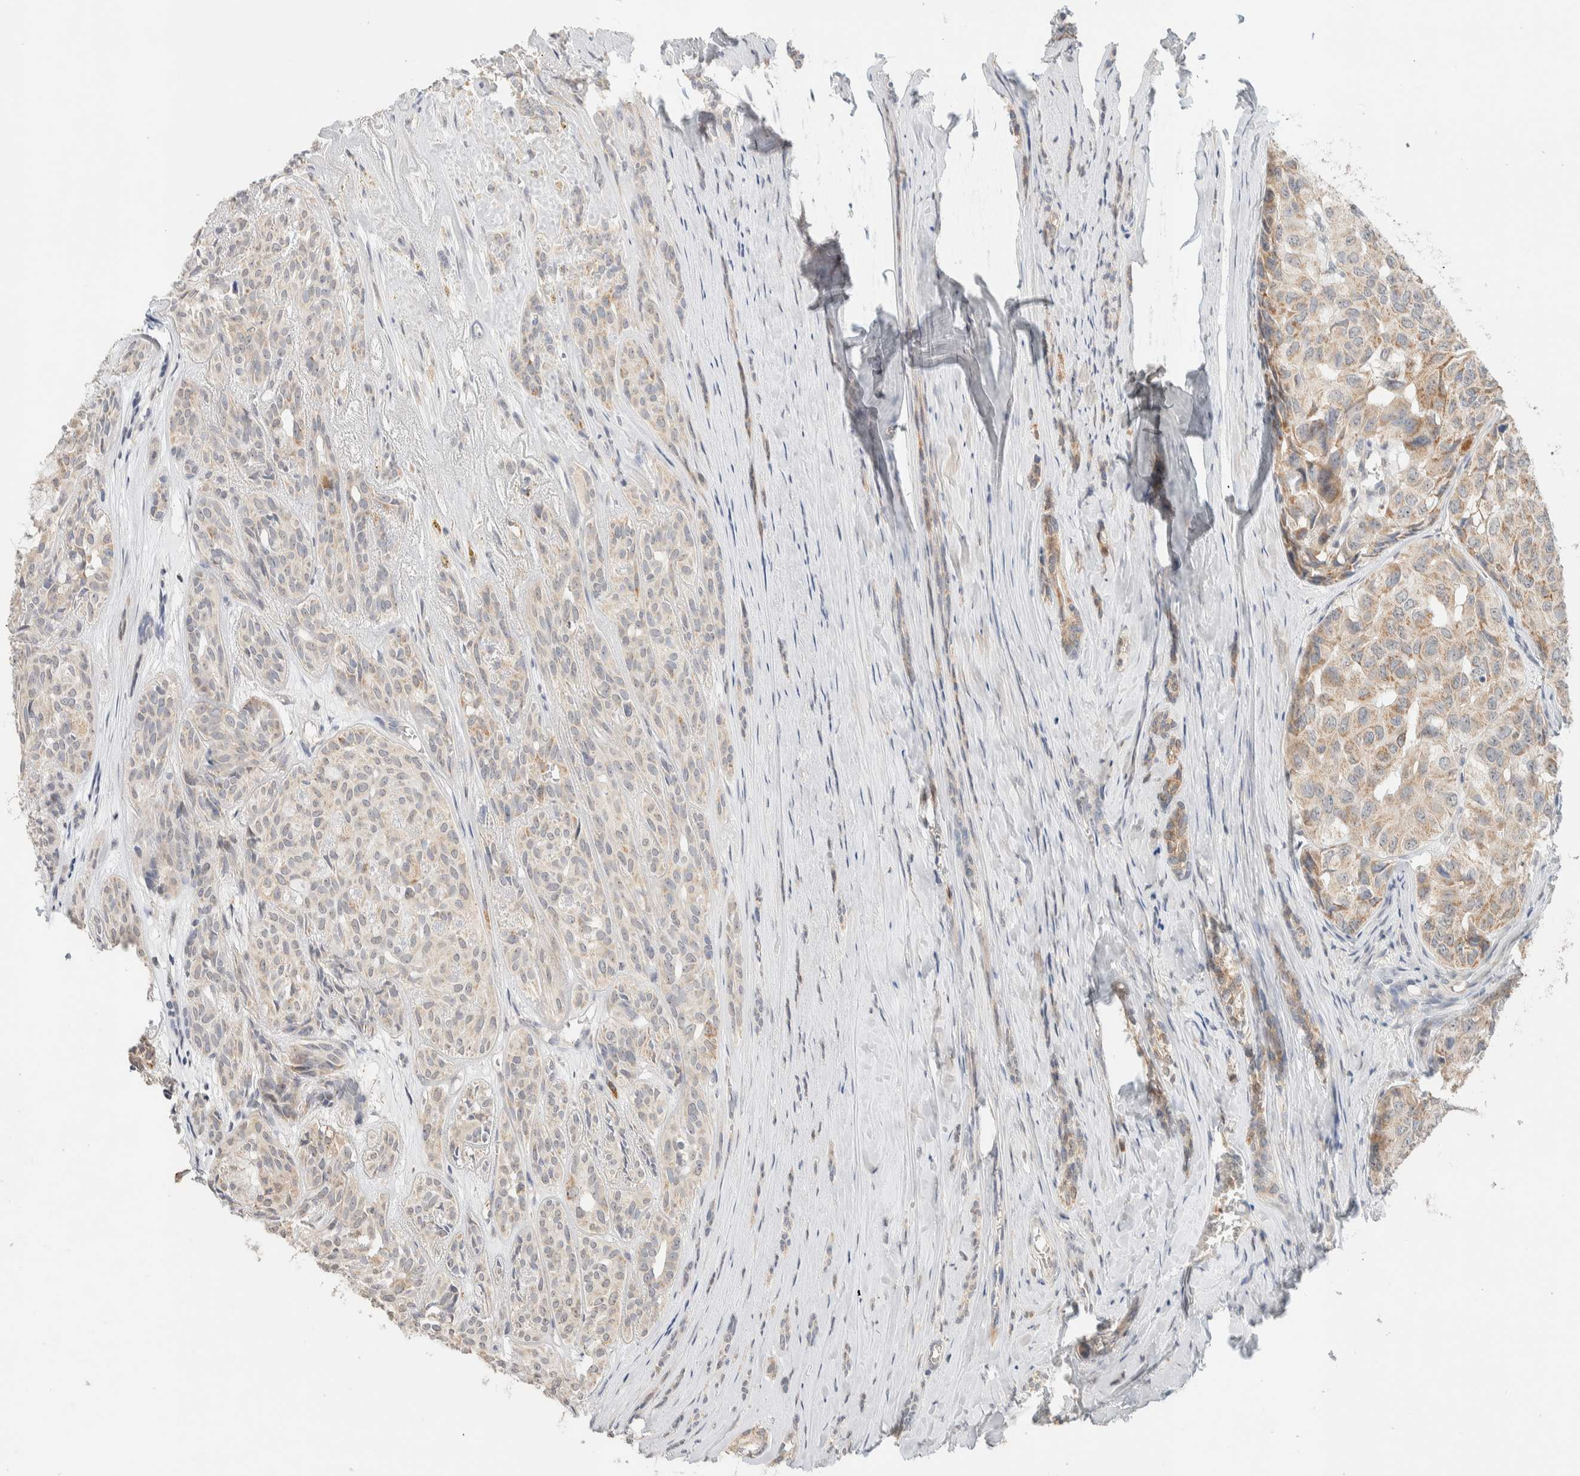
{"staining": {"intensity": "weak", "quantity": ">75%", "location": "cytoplasmic/membranous"}, "tissue": "head and neck cancer", "cell_type": "Tumor cells", "image_type": "cancer", "snomed": [{"axis": "morphology", "description": "Adenocarcinoma, NOS"}, {"axis": "topography", "description": "Salivary gland, NOS"}, {"axis": "topography", "description": "Head-Neck"}], "caption": "Immunohistochemistry of head and neck cancer (adenocarcinoma) displays low levels of weak cytoplasmic/membranous expression in approximately >75% of tumor cells.", "gene": "HDHD3", "patient": {"sex": "female", "age": 76}}